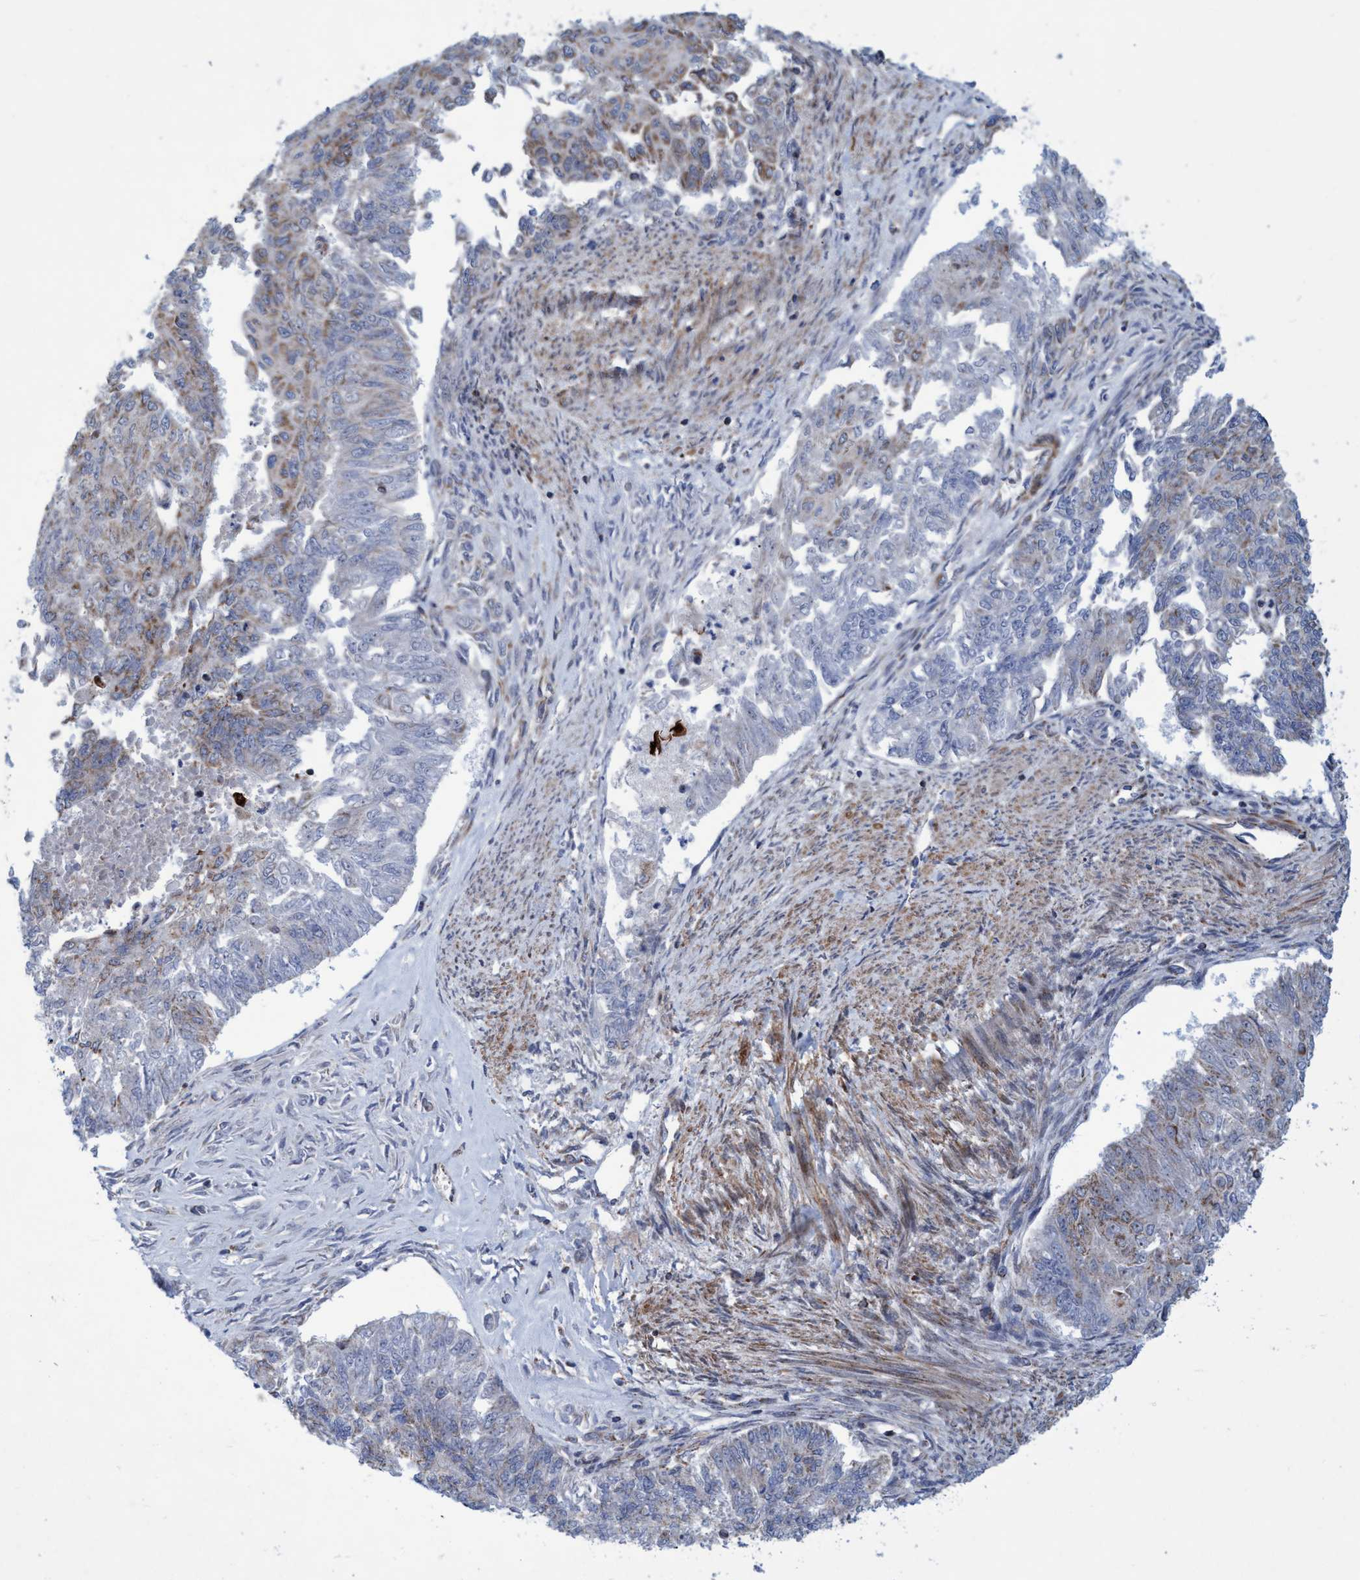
{"staining": {"intensity": "weak", "quantity": "25%-75%", "location": "cytoplasmic/membranous"}, "tissue": "endometrial cancer", "cell_type": "Tumor cells", "image_type": "cancer", "snomed": [{"axis": "morphology", "description": "Adenocarcinoma, NOS"}, {"axis": "topography", "description": "Endometrium"}], "caption": "Endometrial cancer tissue reveals weak cytoplasmic/membranous positivity in approximately 25%-75% of tumor cells", "gene": "POLR1F", "patient": {"sex": "female", "age": 32}}